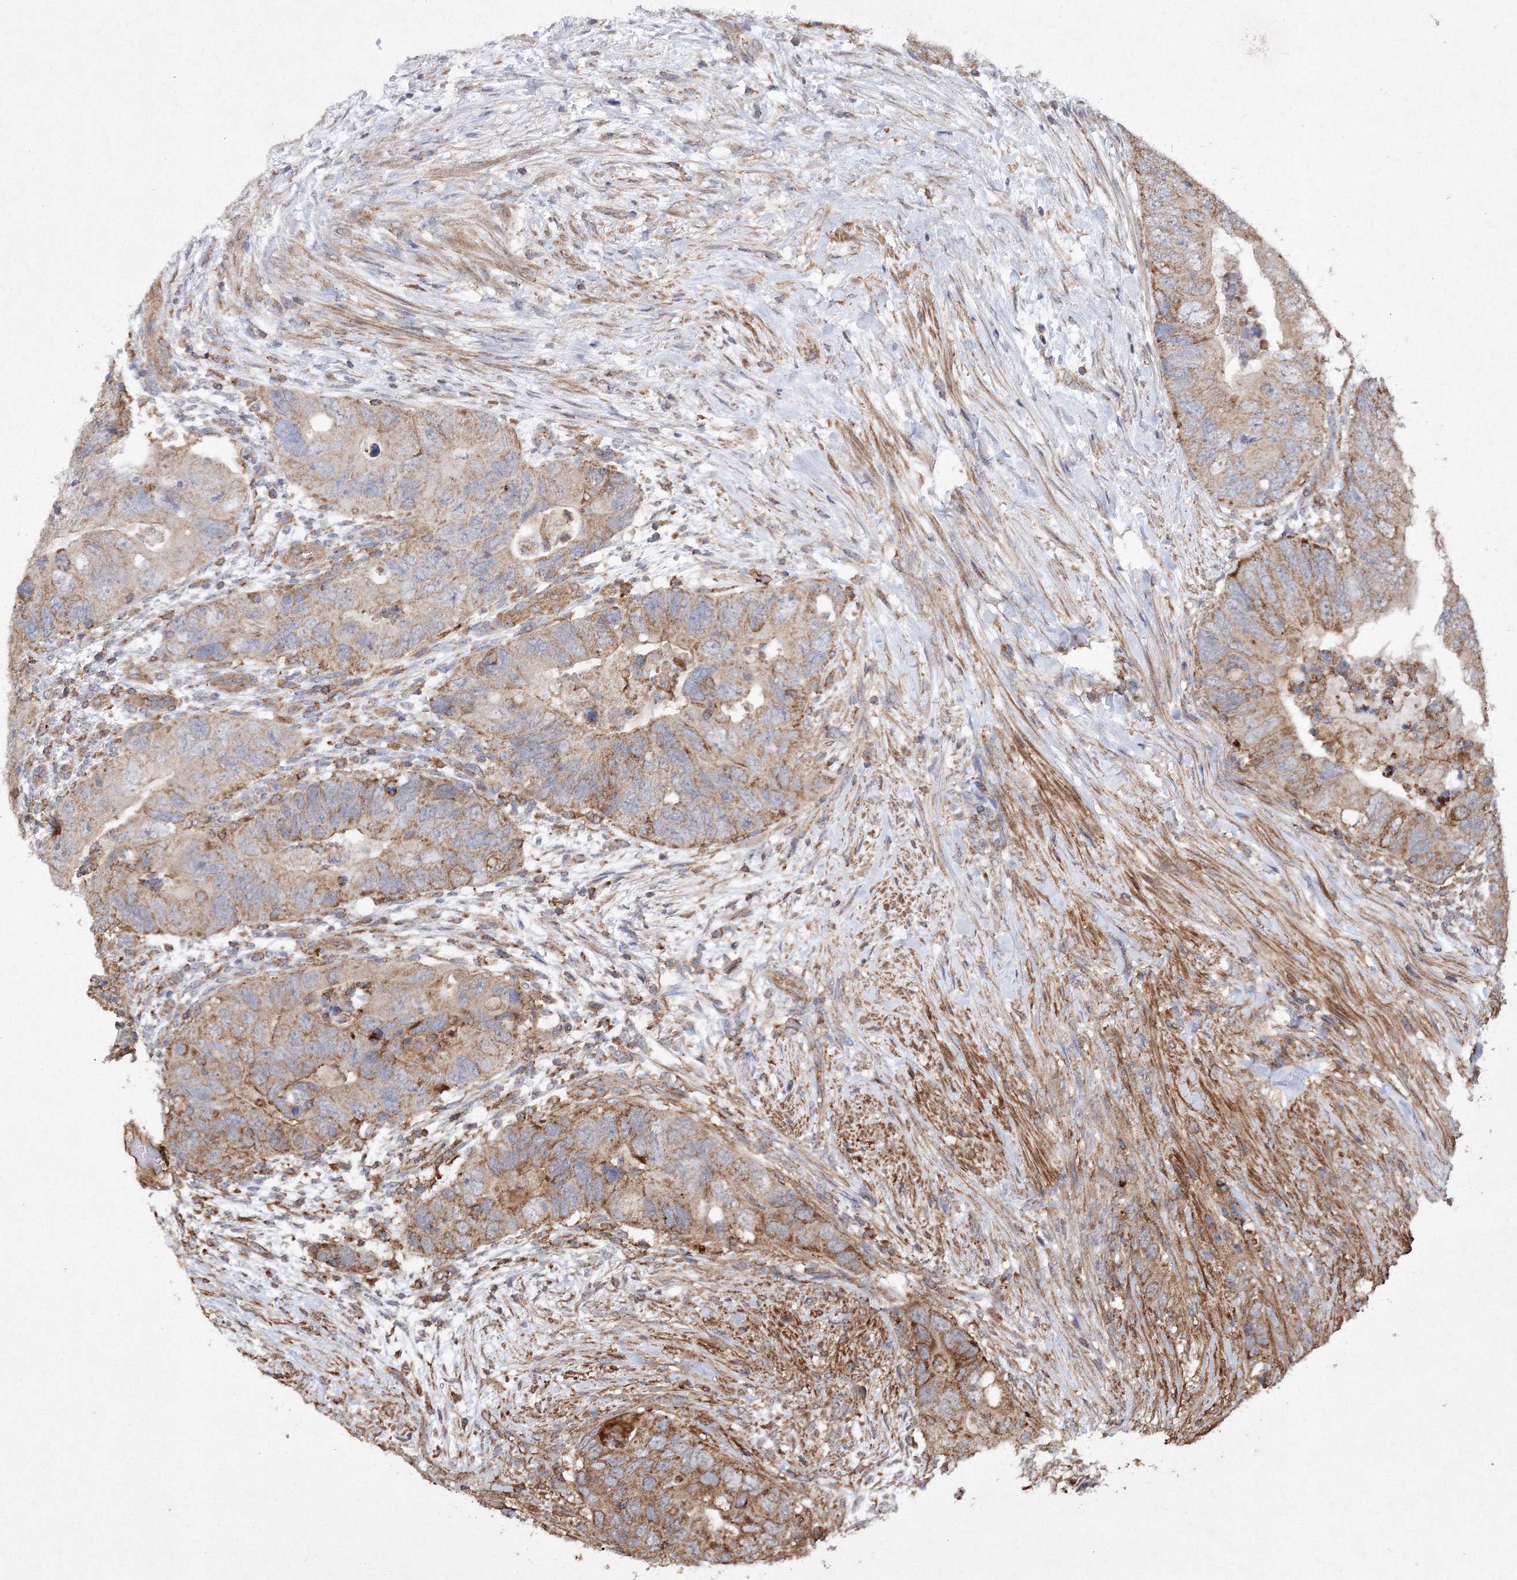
{"staining": {"intensity": "moderate", "quantity": ">75%", "location": "cytoplasmic/membranous"}, "tissue": "colorectal cancer", "cell_type": "Tumor cells", "image_type": "cancer", "snomed": [{"axis": "morphology", "description": "Adenocarcinoma, NOS"}, {"axis": "topography", "description": "Rectum"}], "caption": "A brown stain shows moderate cytoplasmic/membranous staining of a protein in human adenocarcinoma (colorectal) tumor cells.", "gene": "TMEM139", "patient": {"sex": "male", "age": 63}}